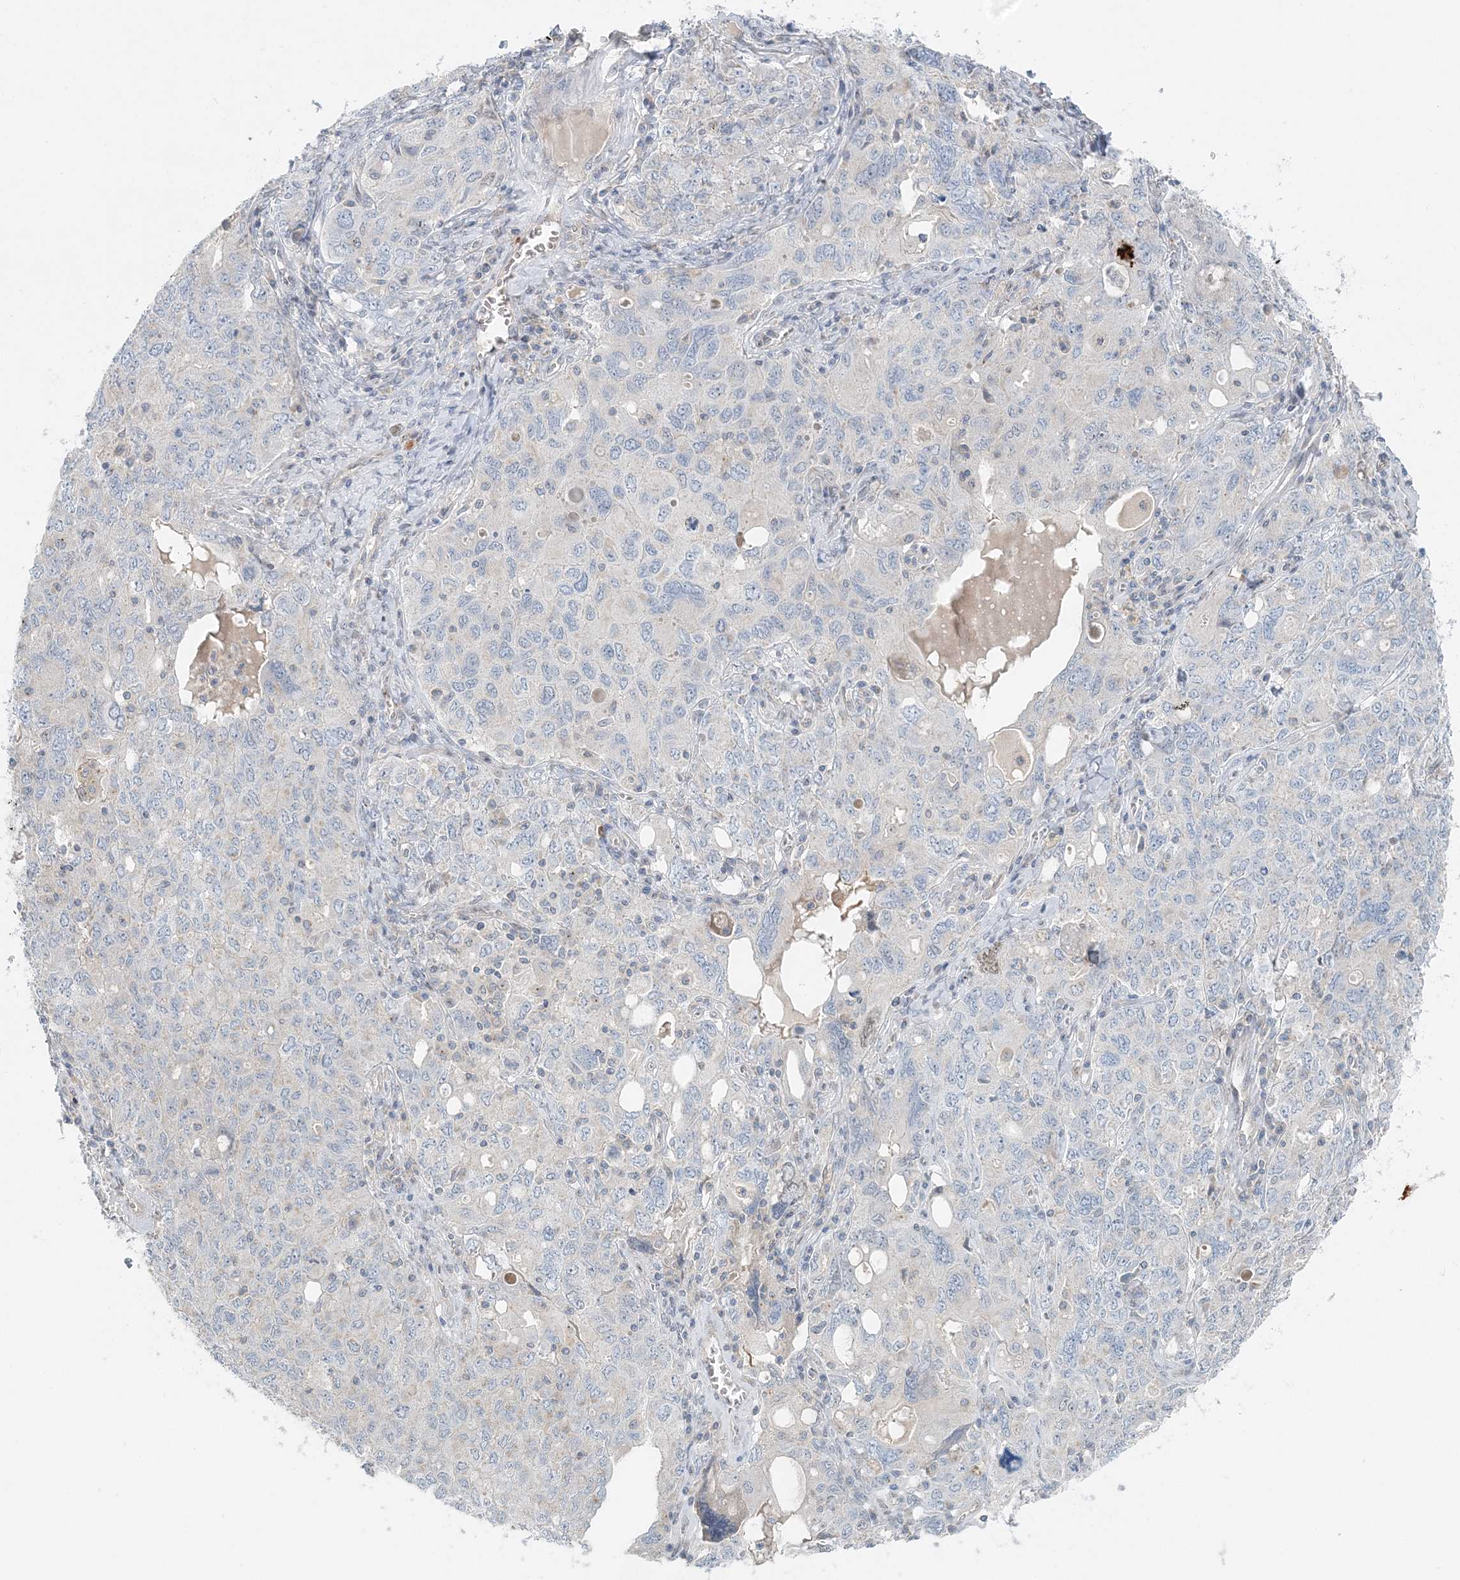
{"staining": {"intensity": "negative", "quantity": "none", "location": "none"}, "tissue": "ovarian cancer", "cell_type": "Tumor cells", "image_type": "cancer", "snomed": [{"axis": "morphology", "description": "Carcinoma, endometroid"}, {"axis": "topography", "description": "Ovary"}], "caption": "Micrograph shows no protein staining in tumor cells of endometroid carcinoma (ovarian) tissue.", "gene": "NAA11", "patient": {"sex": "female", "age": 62}}